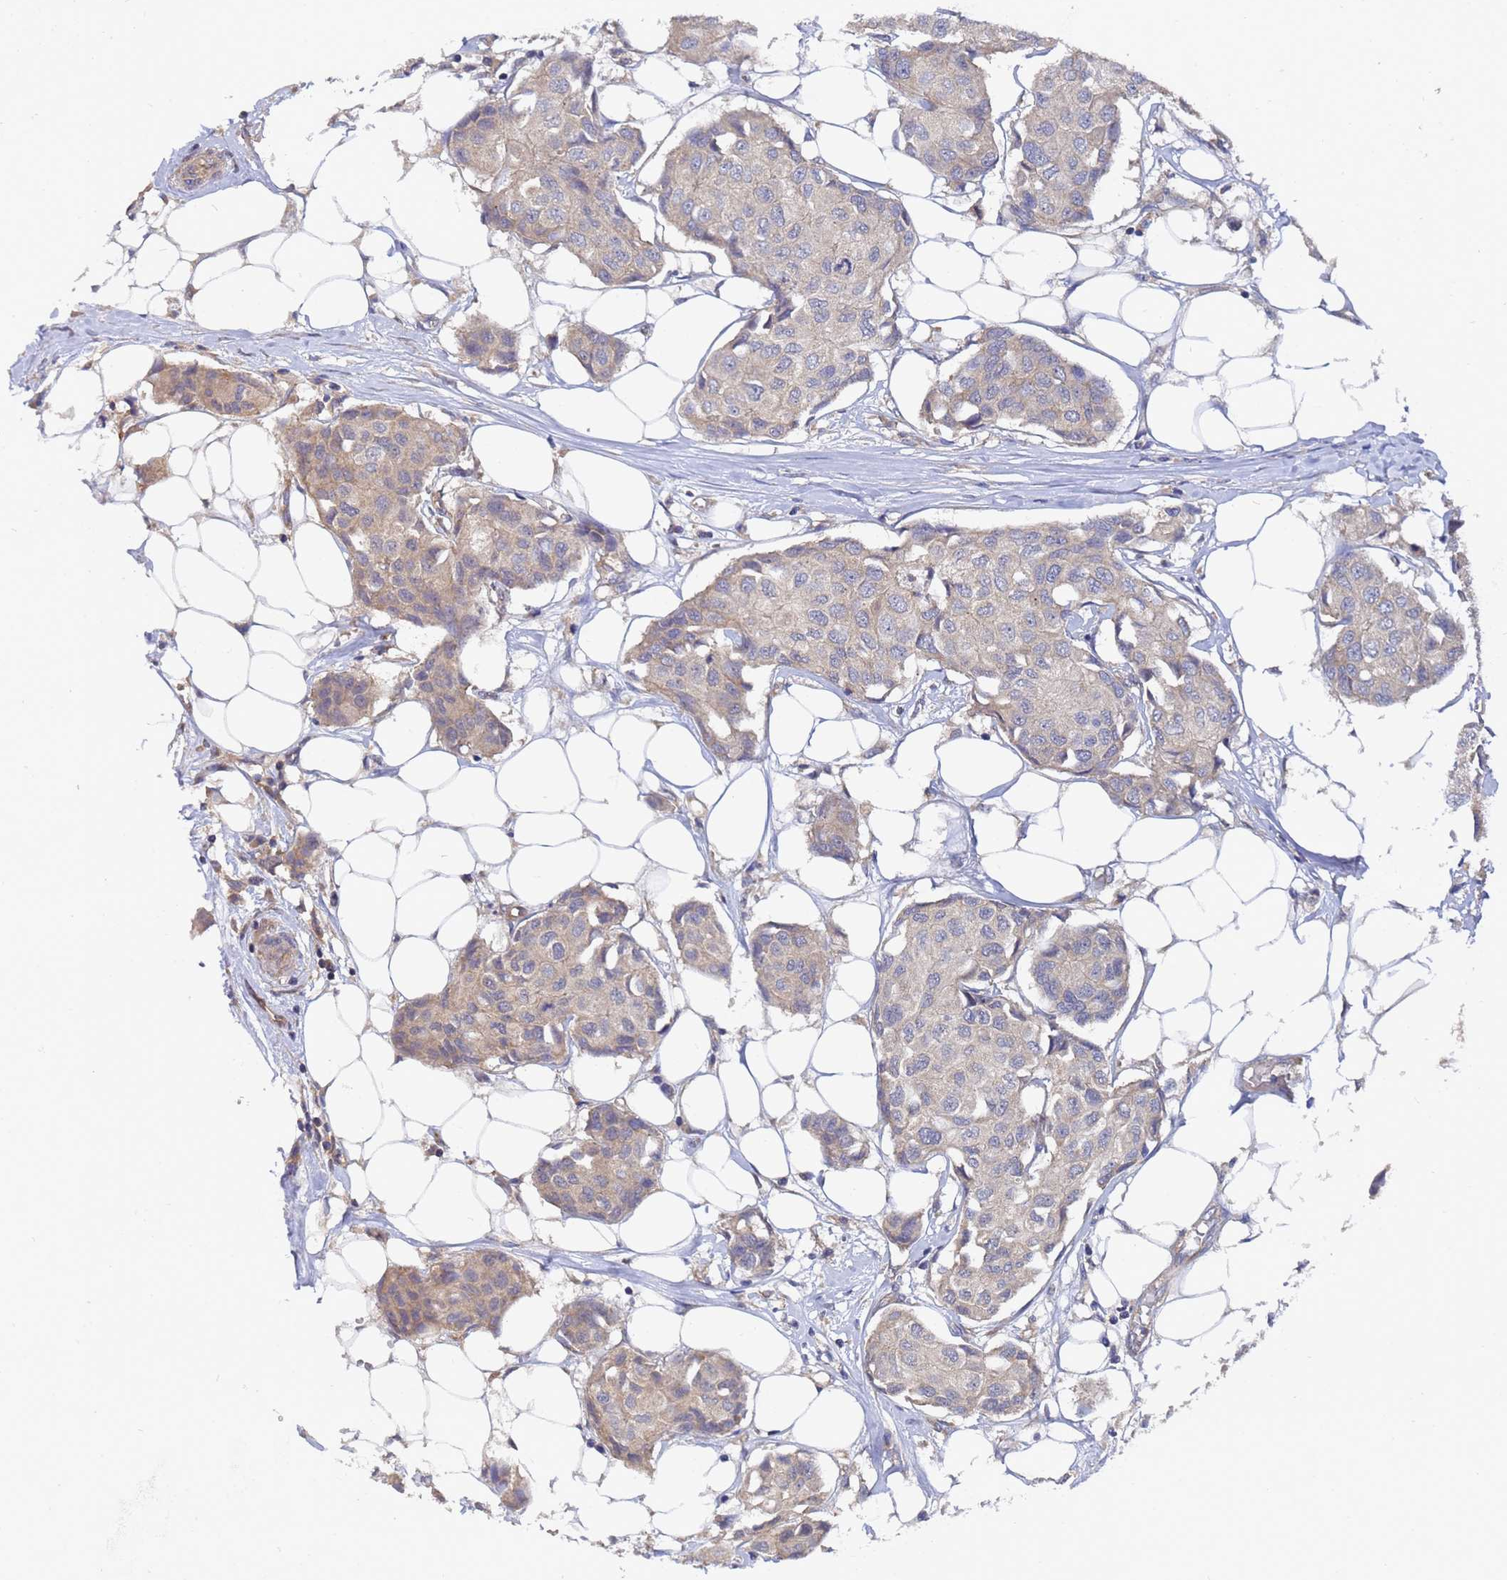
{"staining": {"intensity": "weak", "quantity": "<25%", "location": "cytoplasmic/membranous"}, "tissue": "breast cancer", "cell_type": "Tumor cells", "image_type": "cancer", "snomed": [{"axis": "morphology", "description": "Duct carcinoma"}, {"axis": "topography", "description": "Breast"}], "caption": "IHC of human breast cancer demonstrates no staining in tumor cells.", "gene": "ALS2CL", "patient": {"sex": "female", "age": 80}}